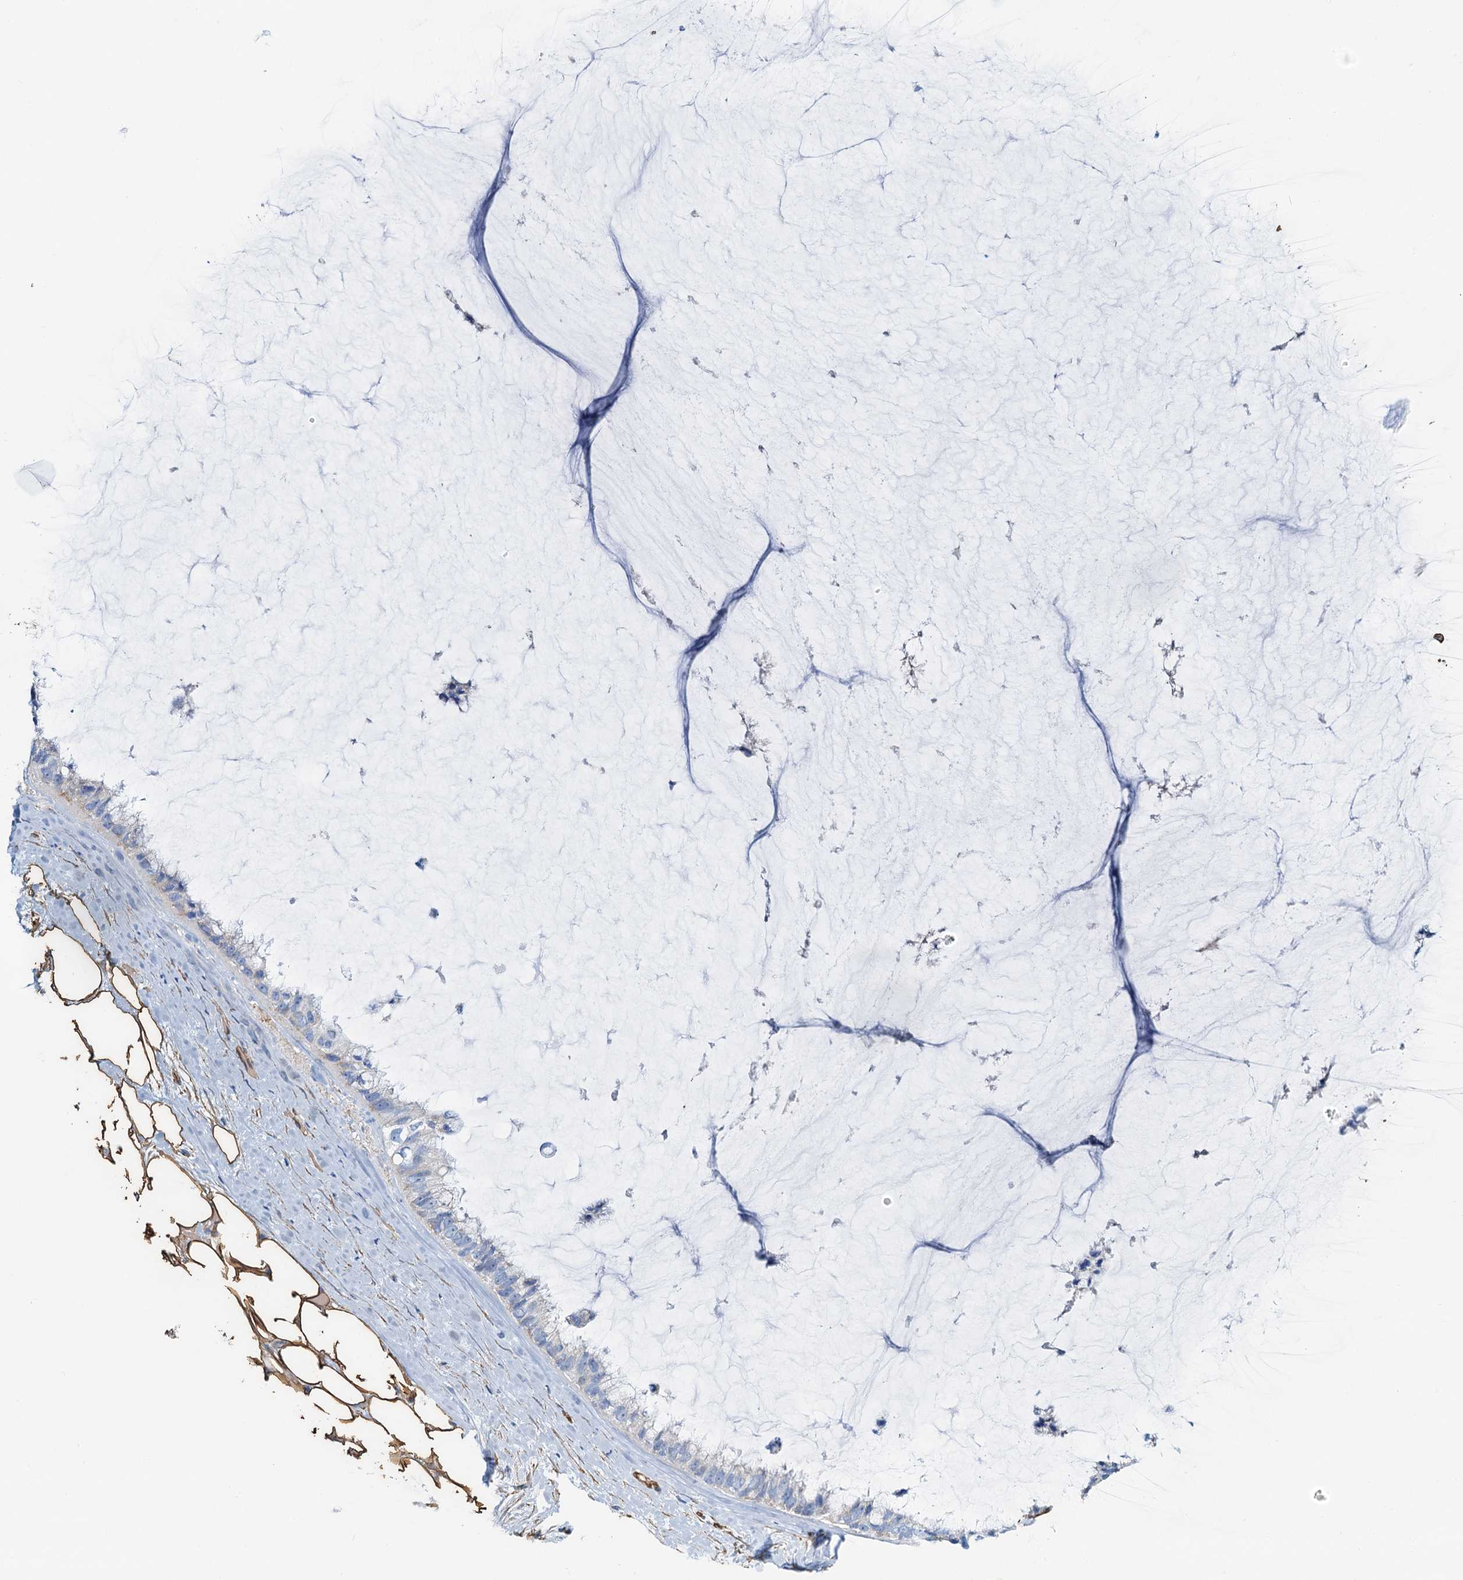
{"staining": {"intensity": "negative", "quantity": "none", "location": "none"}, "tissue": "ovarian cancer", "cell_type": "Tumor cells", "image_type": "cancer", "snomed": [{"axis": "morphology", "description": "Cystadenocarcinoma, mucinous, NOS"}, {"axis": "topography", "description": "Ovary"}], "caption": "A micrograph of human ovarian cancer is negative for staining in tumor cells.", "gene": "DGKG", "patient": {"sex": "female", "age": 39}}